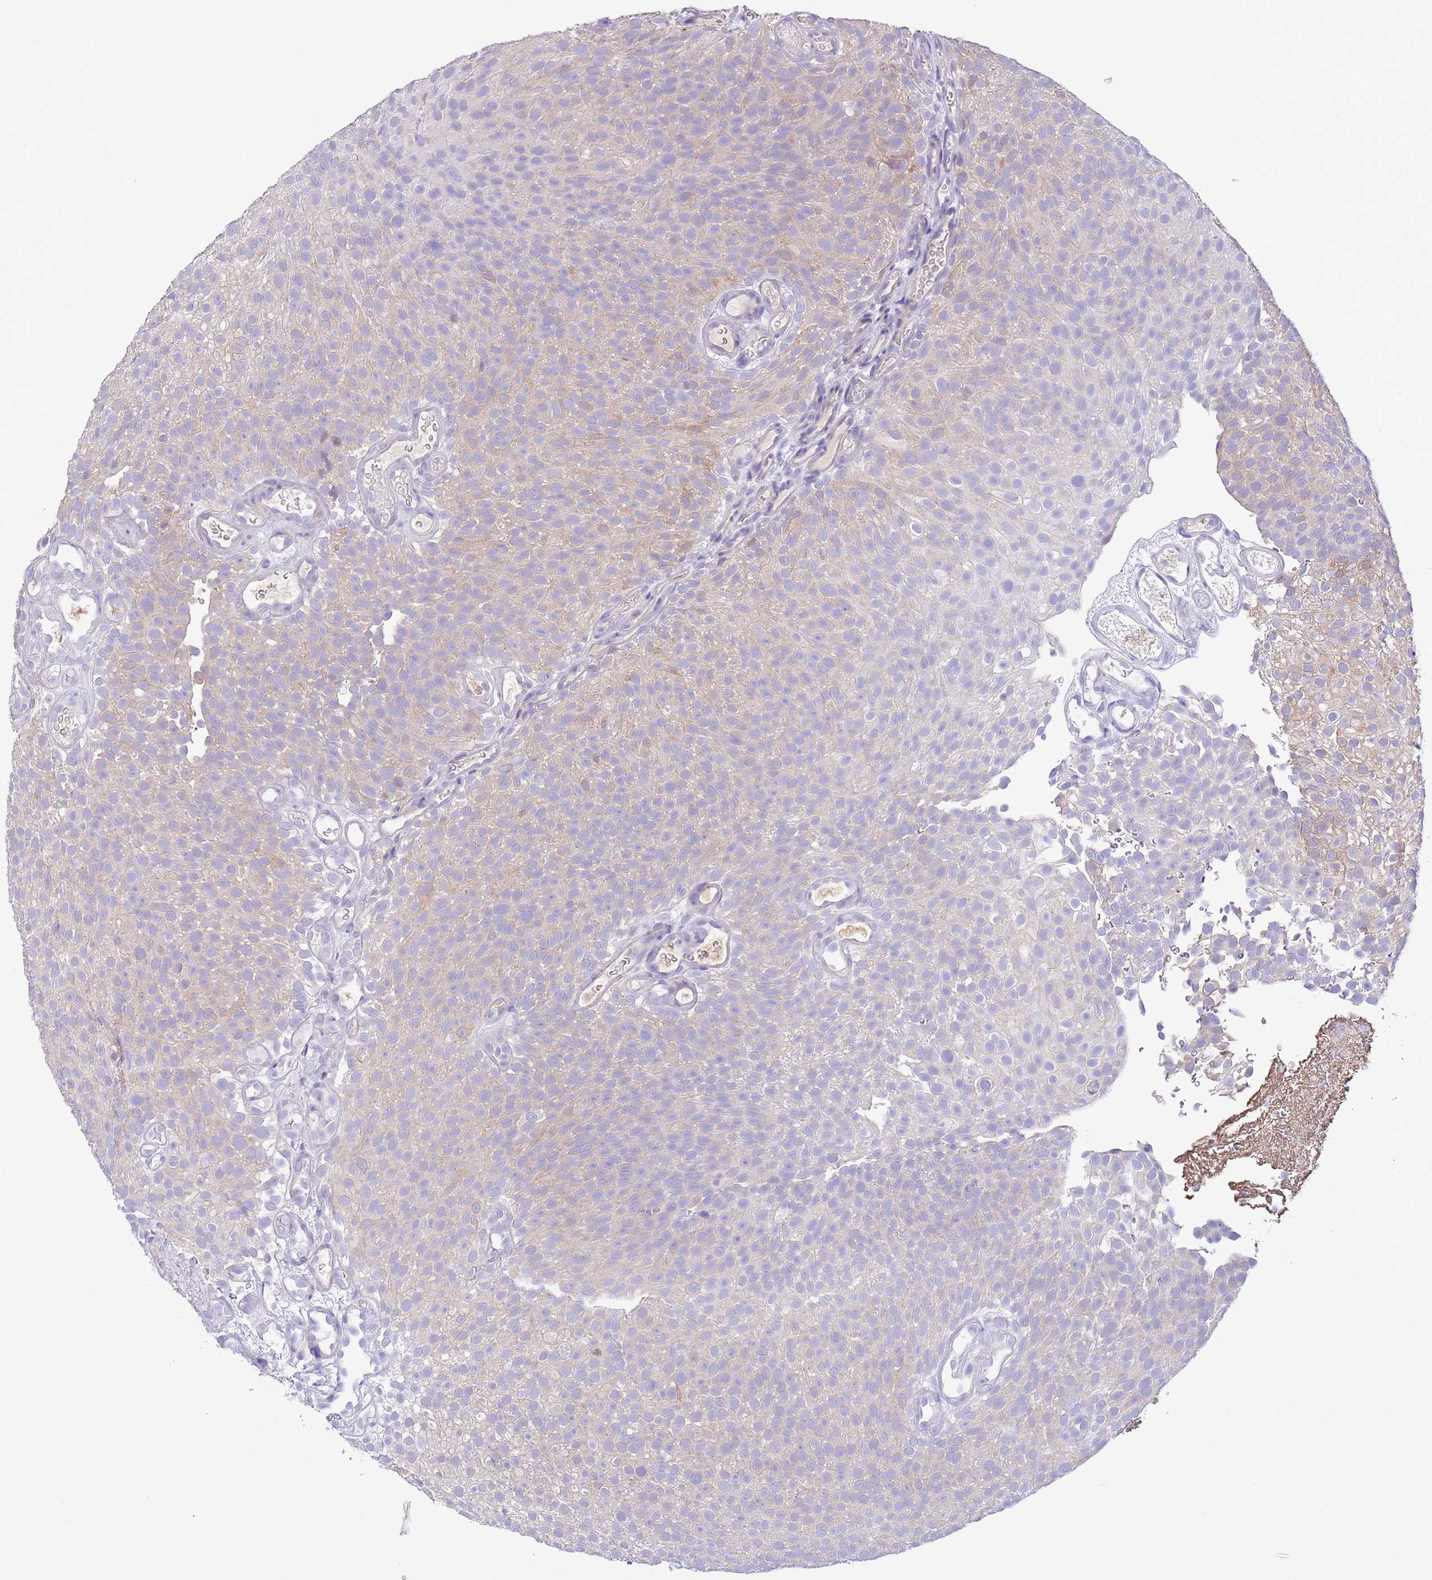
{"staining": {"intensity": "weak", "quantity": "<25%", "location": "cytoplasmic/membranous"}, "tissue": "urothelial cancer", "cell_type": "Tumor cells", "image_type": "cancer", "snomed": [{"axis": "morphology", "description": "Urothelial carcinoma, Low grade"}, {"axis": "topography", "description": "Urinary bladder"}], "caption": "Tumor cells show no significant protein expression in urothelial carcinoma (low-grade). Nuclei are stained in blue.", "gene": "PRR32", "patient": {"sex": "male", "age": 78}}